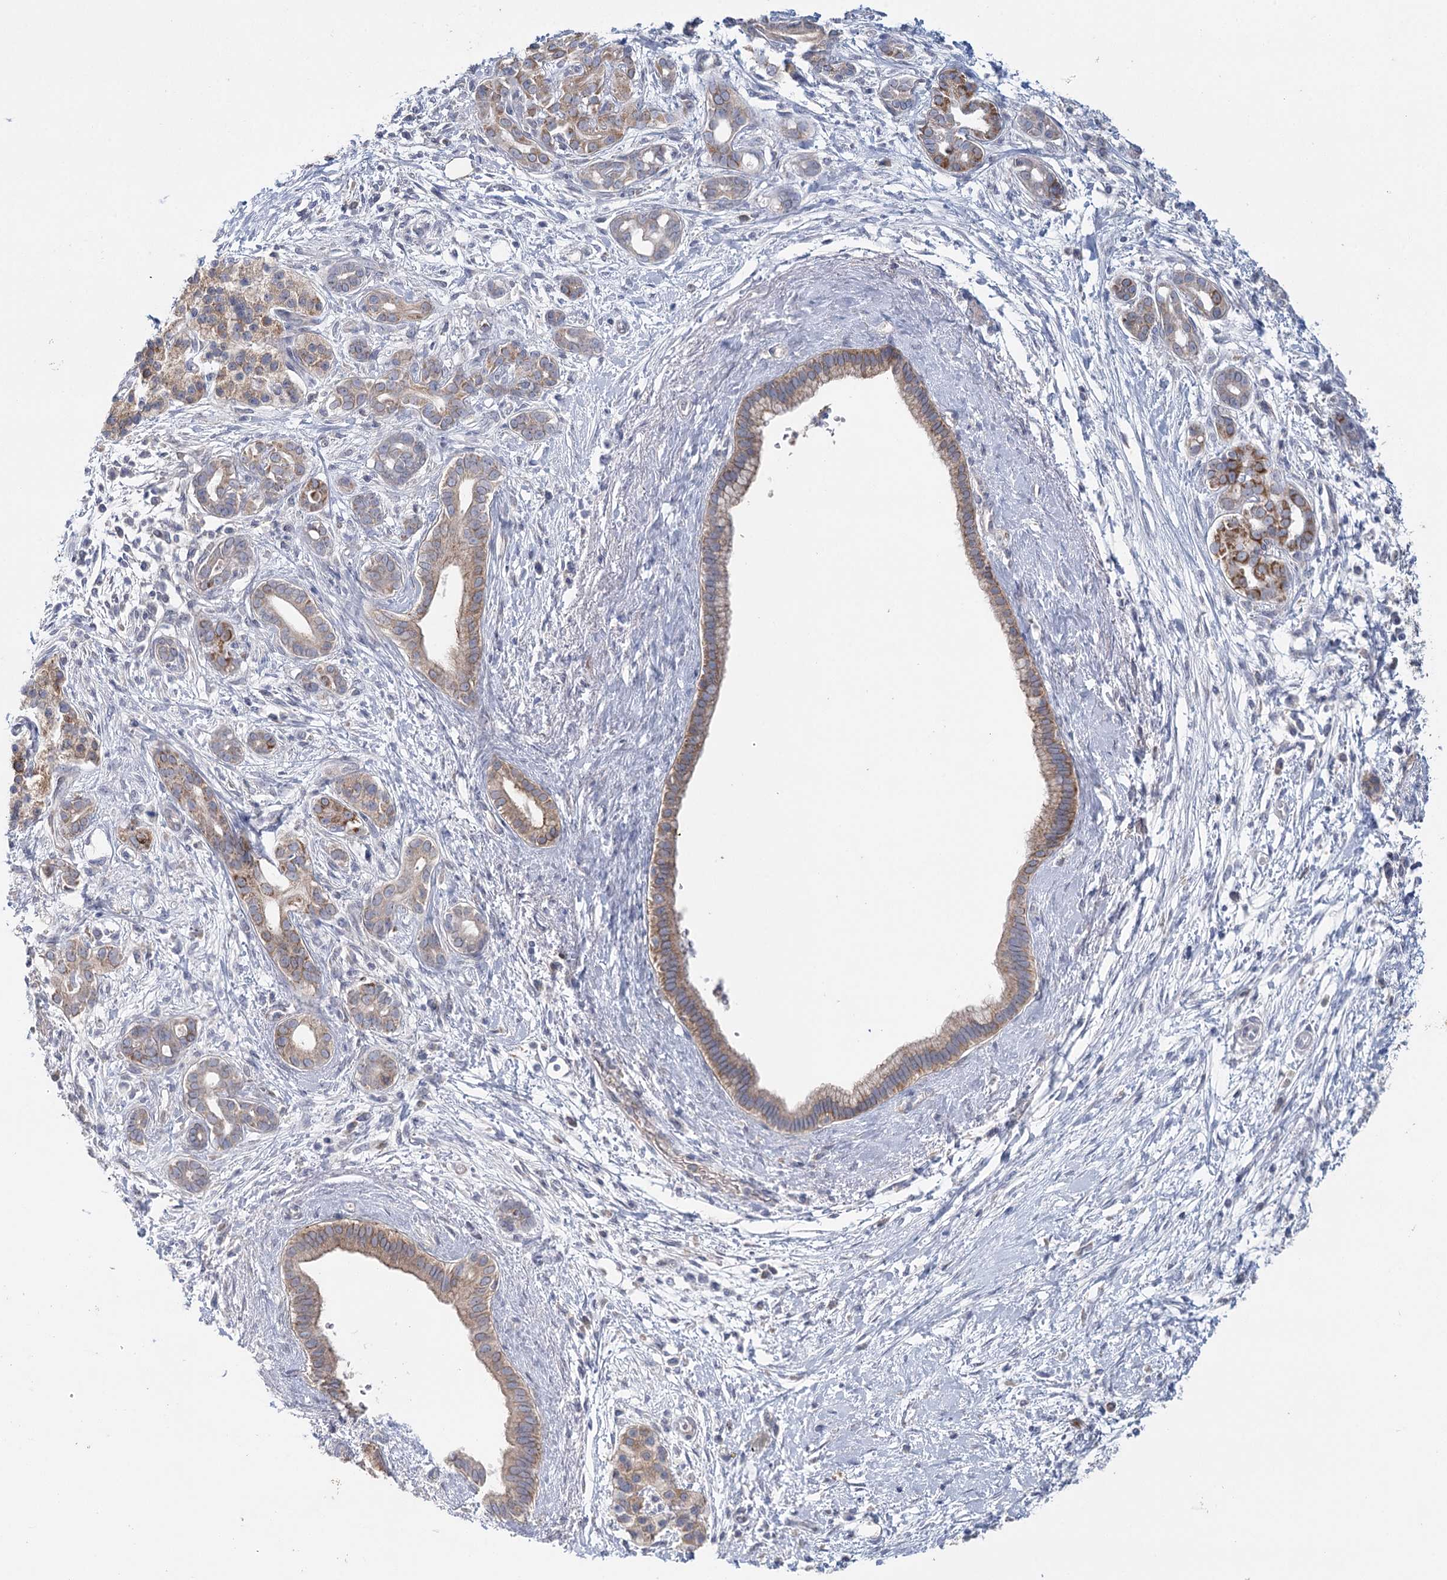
{"staining": {"intensity": "weak", "quantity": ">75%", "location": "cytoplasmic/membranous"}, "tissue": "pancreatic cancer", "cell_type": "Tumor cells", "image_type": "cancer", "snomed": [{"axis": "morphology", "description": "Adenocarcinoma, NOS"}, {"axis": "topography", "description": "Pancreas"}], "caption": "Brown immunohistochemical staining in pancreatic adenocarcinoma demonstrates weak cytoplasmic/membranous positivity in about >75% of tumor cells. The protein is shown in brown color, while the nuclei are stained blue.", "gene": "ARHGAP44", "patient": {"sex": "male", "age": 58}}